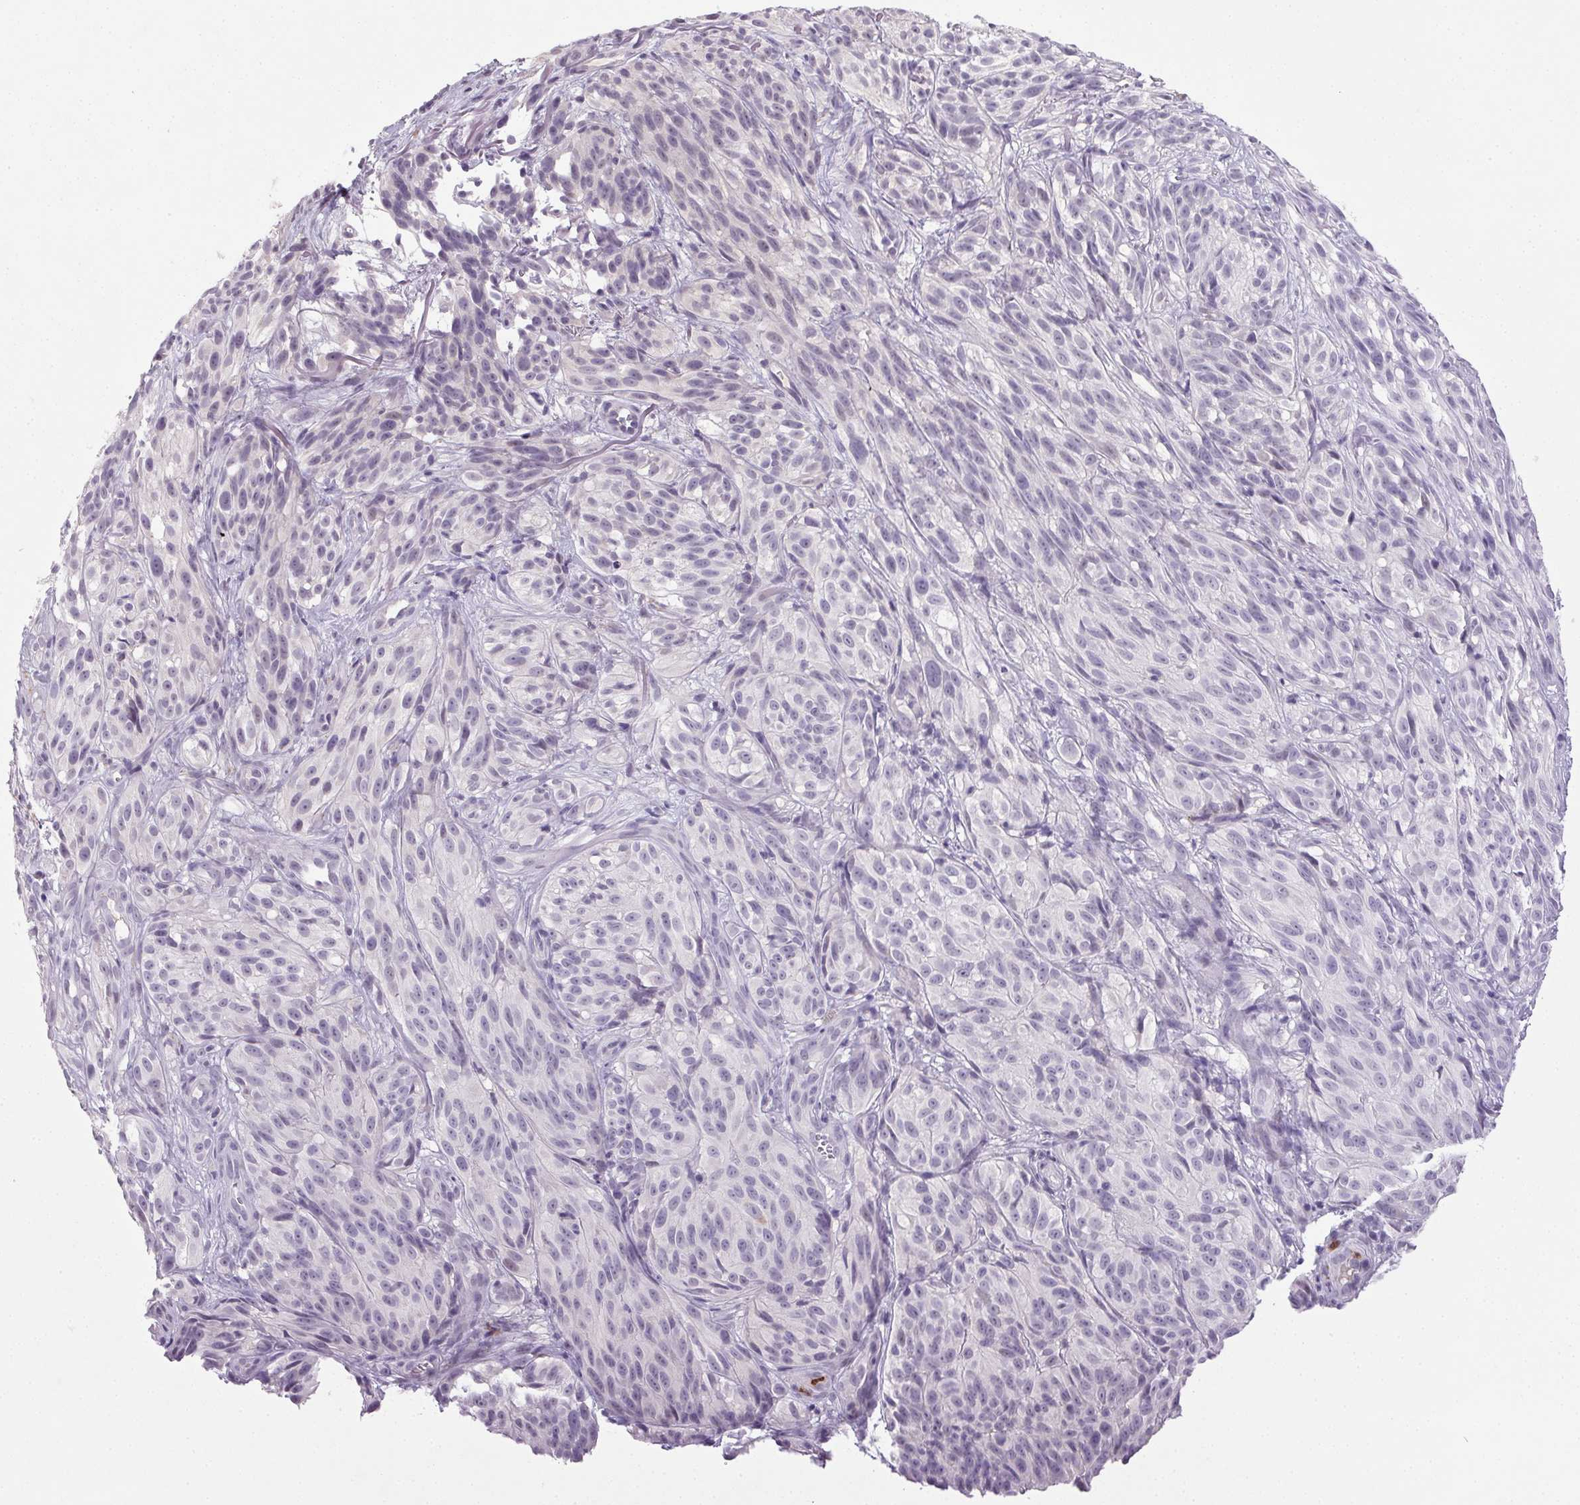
{"staining": {"intensity": "negative", "quantity": "none", "location": "none"}, "tissue": "melanoma", "cell_type": "Tumor cells", "image_type": "cancer", "snomed": [{"axis": "morphology", "description": "Malignant melanoma, NOS"}, {"axis": "topography", "description": "Skin"}], "caption": "The IHC photomicrograph has no significant staining in tumor cells of melanoma tissue. (DAB immunohistochemistry (IHC) with hematoxylin counter stain).", "gene": "TRDN", "patient": {"sex": "female", "age": 85}}